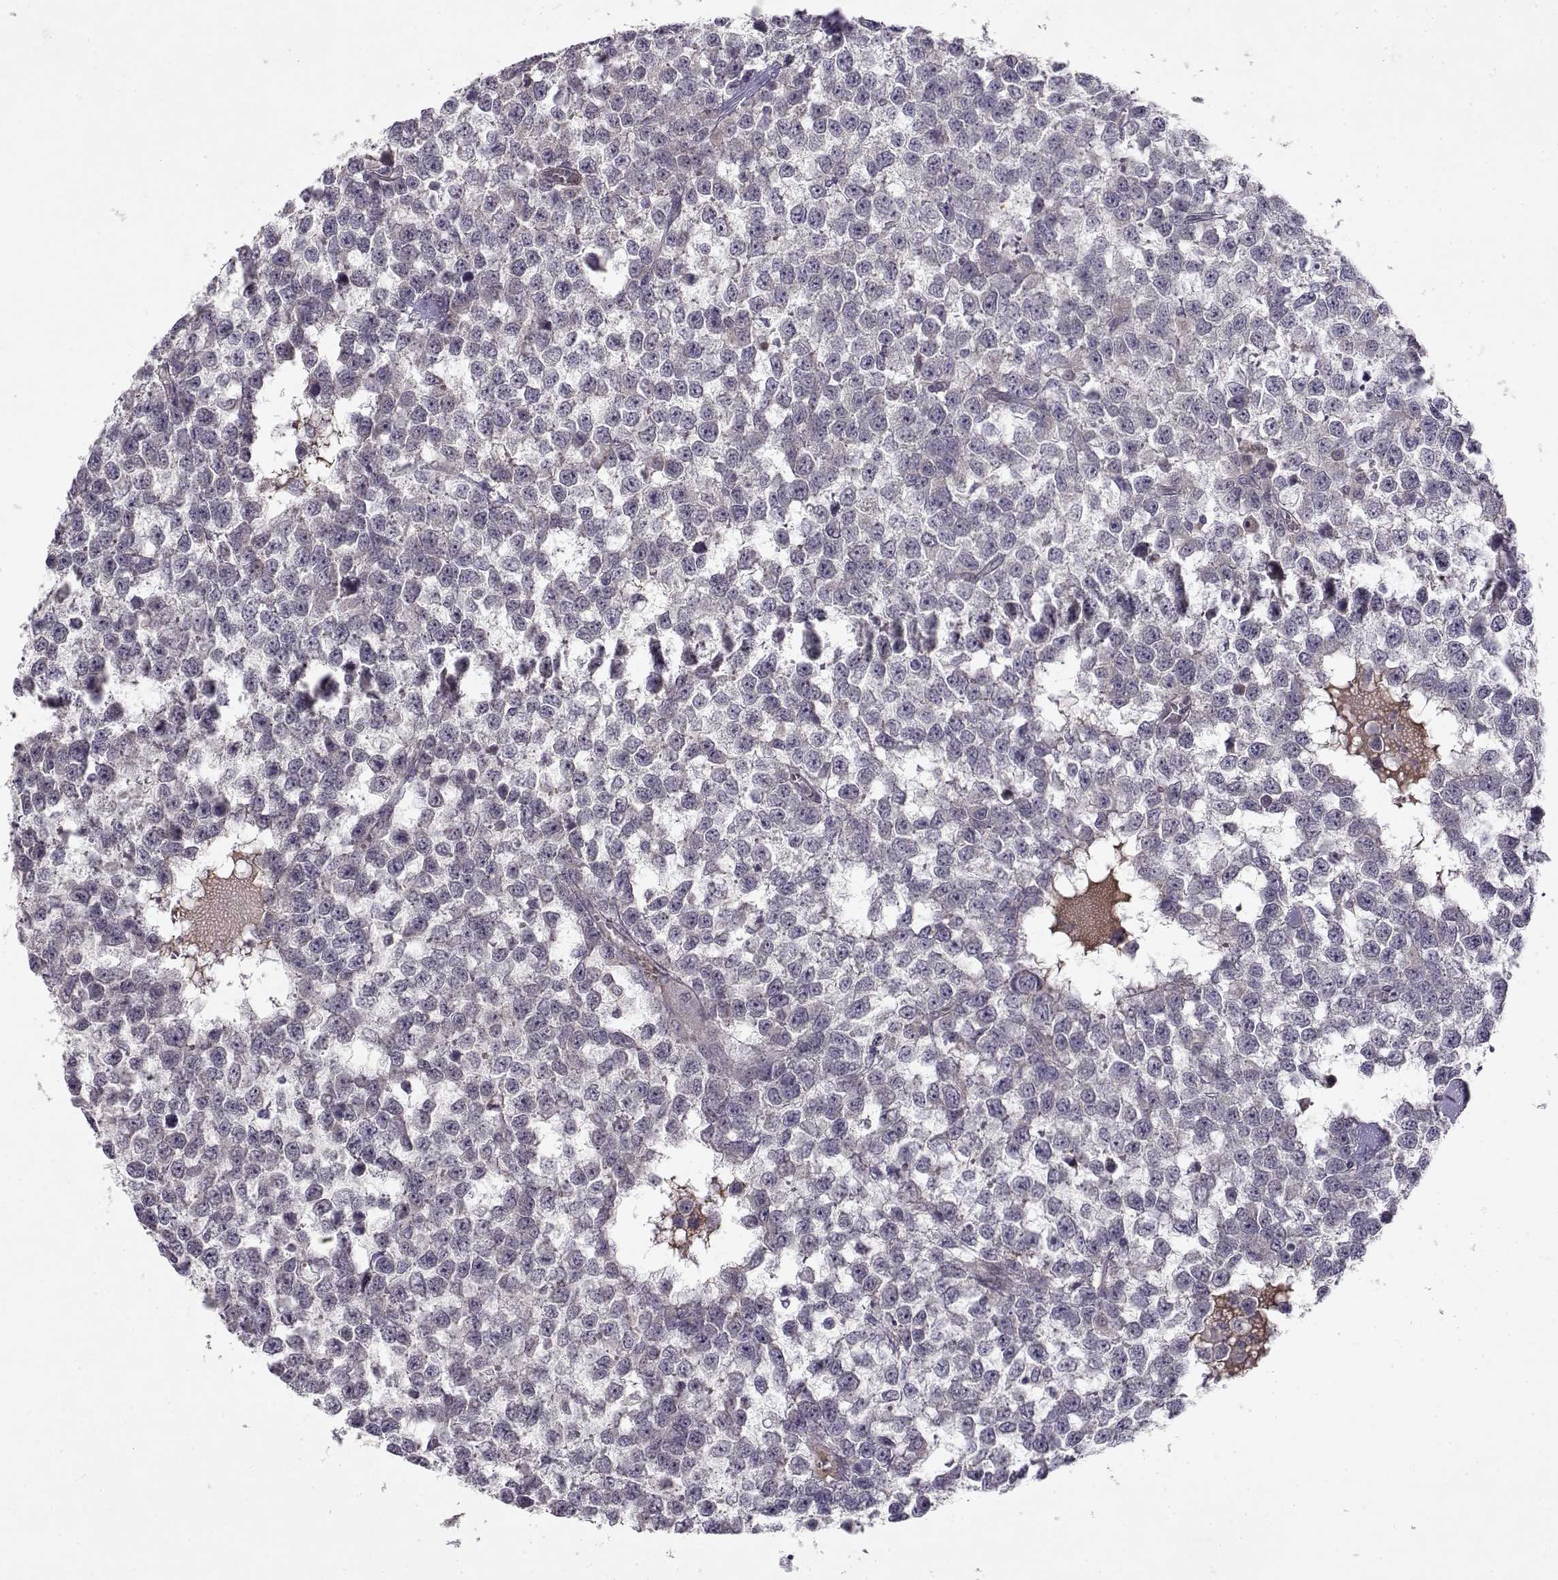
{"staining": {"intensity": "negative", "quantity": "none", "location": "none"}, "tissue": "testis cancer", "cell_type": "Tumor cells", "image_type": "cancer", "snomed": [{"axis": "morphology", "description": "Normal tissue, NOS"}, {"axis": "morphology", "description": "Seminoma, NOS"}, {"axis": "topography", "description": "Testis"}, {"axis": "topography", "description": "Epididymis"}], "caption": "Seminoma (testis) was stained to show a protein in brown. There is no significant positivity in tumor cells.", "gene": "BMX", "patient": {"sex": "male", "age": 34}}